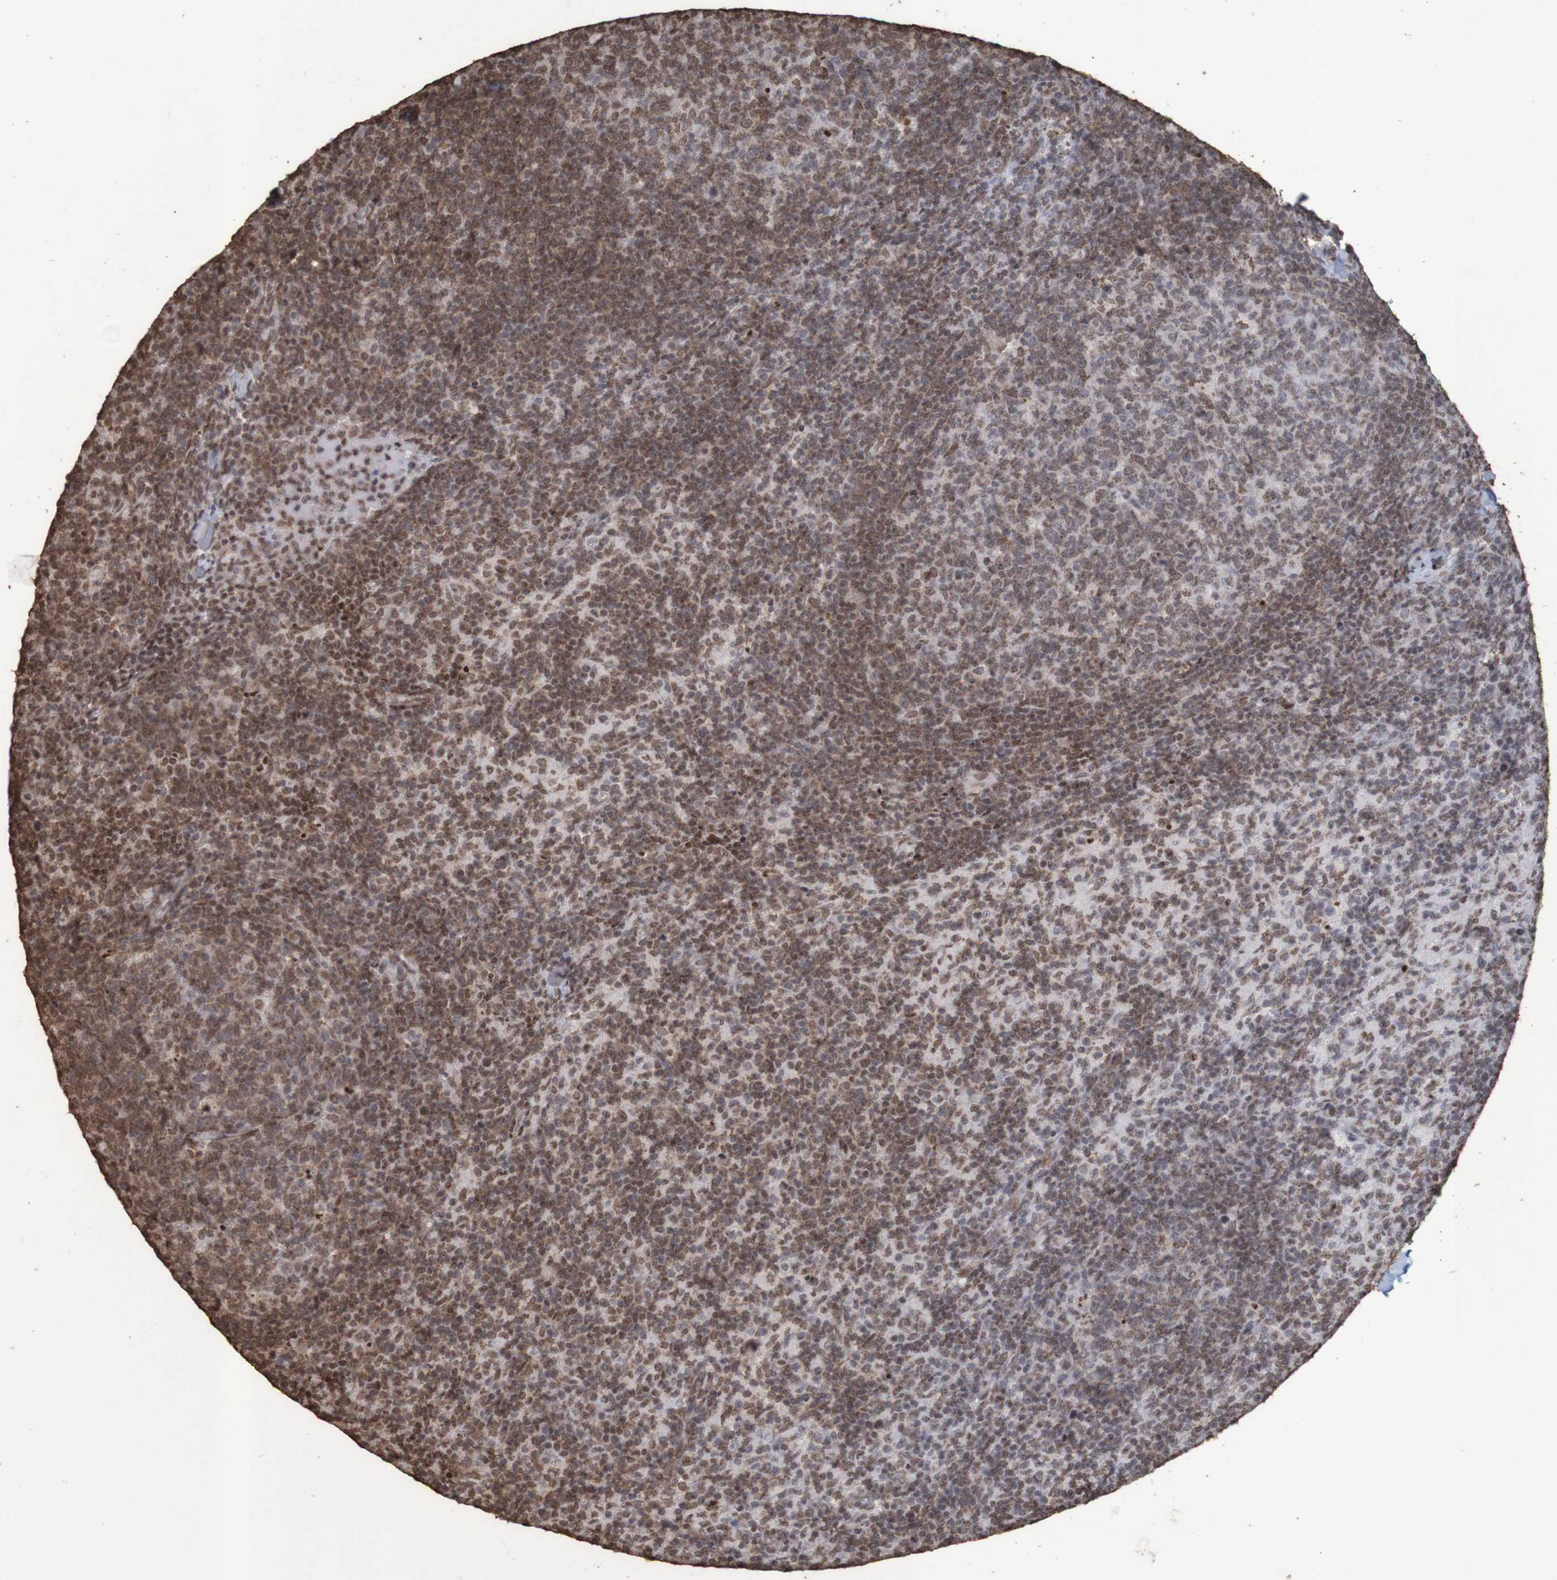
{"staining": {"intensity": "moderate", "quantity": ">75%", "location": "nuclear"}, "tissue": "lymph node", "cell_type": "Germinal center cells", "image_type": "normal", "snomed": [{"axis": "morphology", "description": "Normal tissue, NOS"}, {"axis": "morphology", "description": "Inflammation, NOS"}, {"axis": "topography", "description": "Lymph node"}], "caption": "A high-resolution micrograph shows immunohistochemistry (IHC) staining of benign lymph node, which reveals moderate nuclear staining in approximately >75% of germinal center cells.", "gene": "GFI1", "patient": {"sex": "male", "age": 55}}